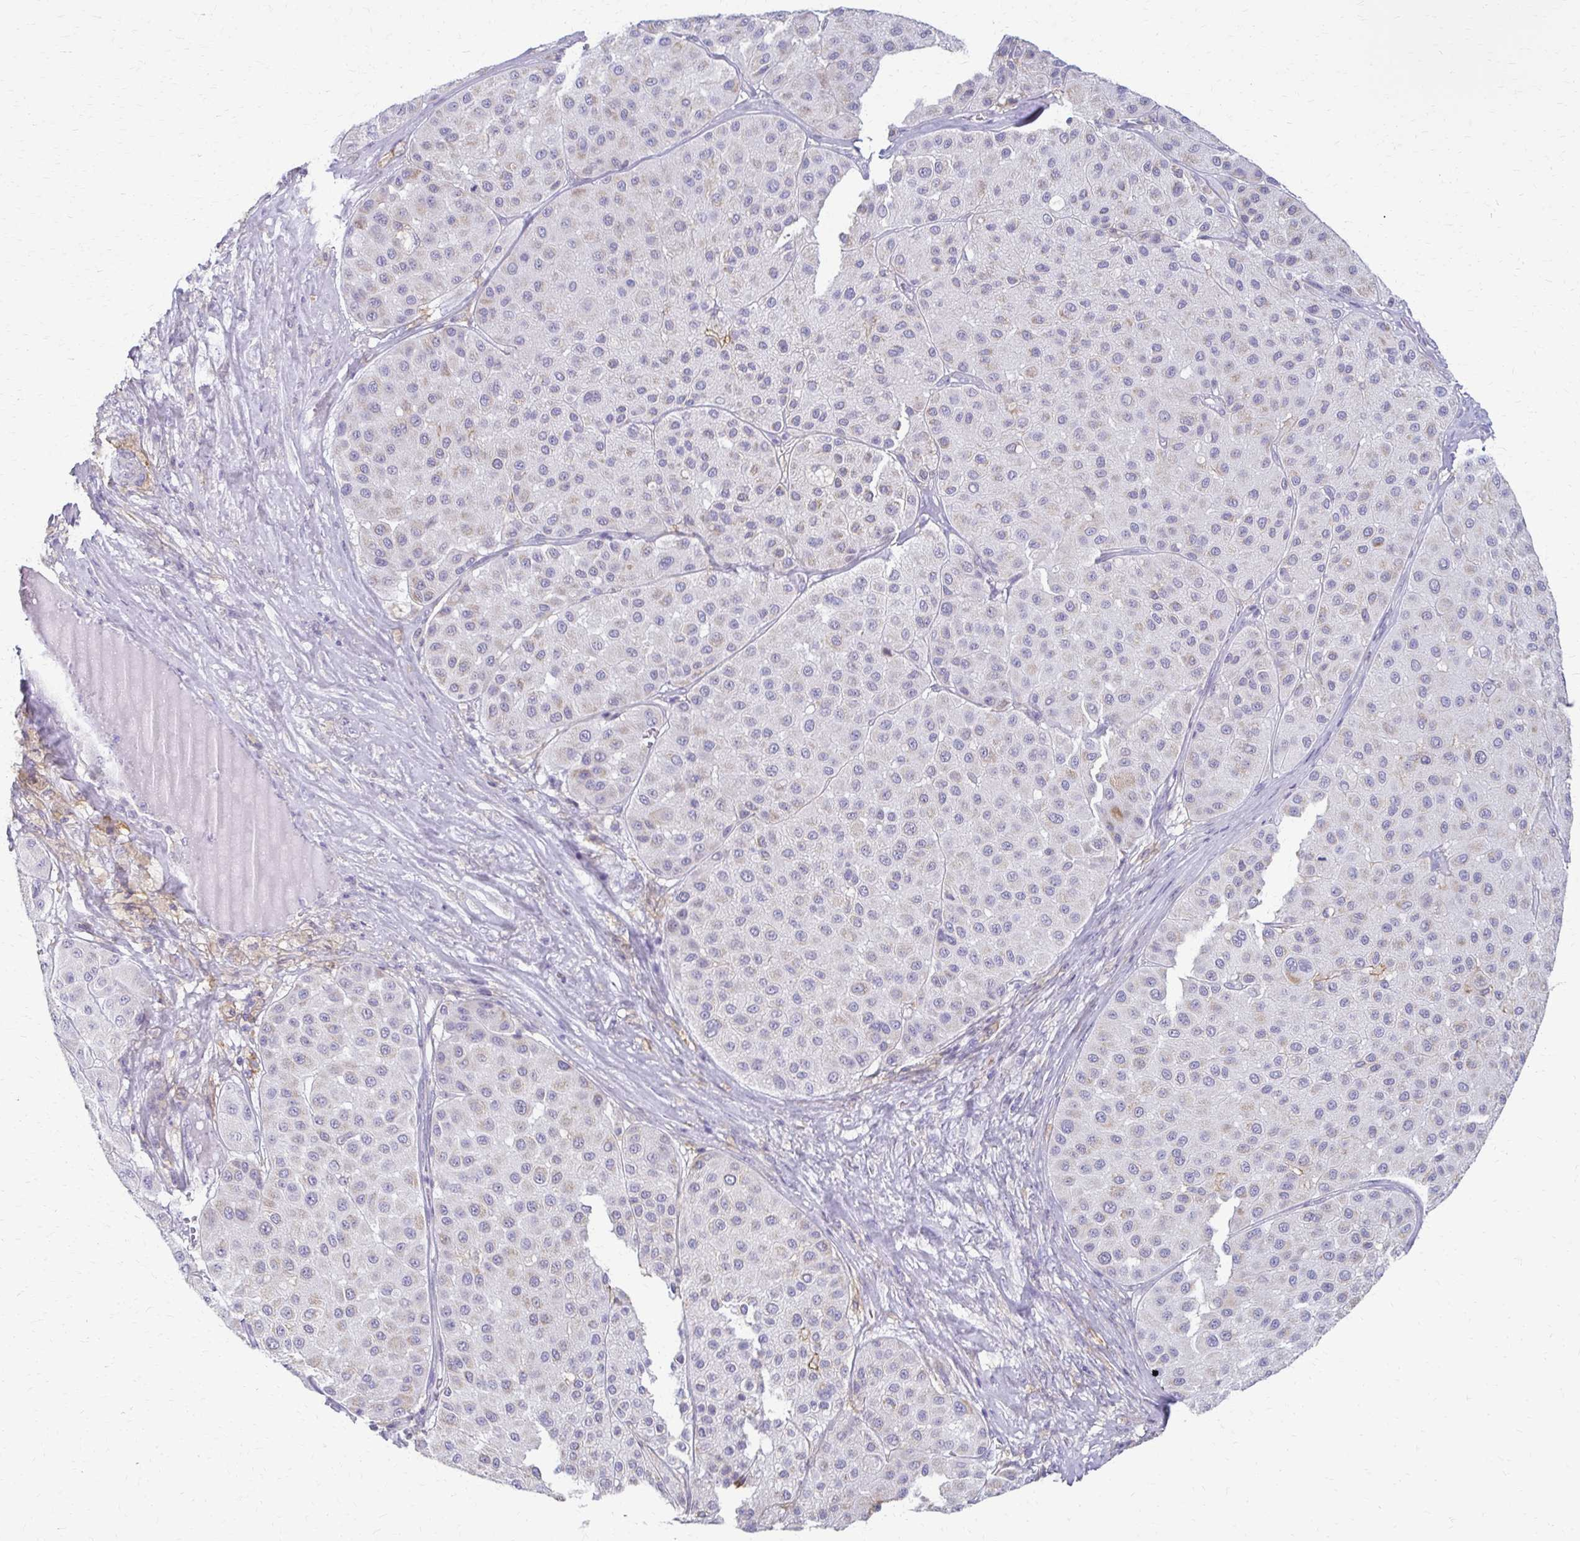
{"staining": {"intensity": "negative", "quantity": "none", "location": "none"}, "tissue": "melanoma", "cell_type": "Tumor cells", "image_type": "cancer", "snomed": [{"axis": "morphology", "description": "Malignant melanoma, Metastatic site"}, {"axis": "topography", "description": "Smooth muscle"}], "caption": "Histopathology image shows no protein staining in tumor cells of melanoma tissue.", "gene": "FCGR2B", "patient": {"sex": "male", "age": 41}}